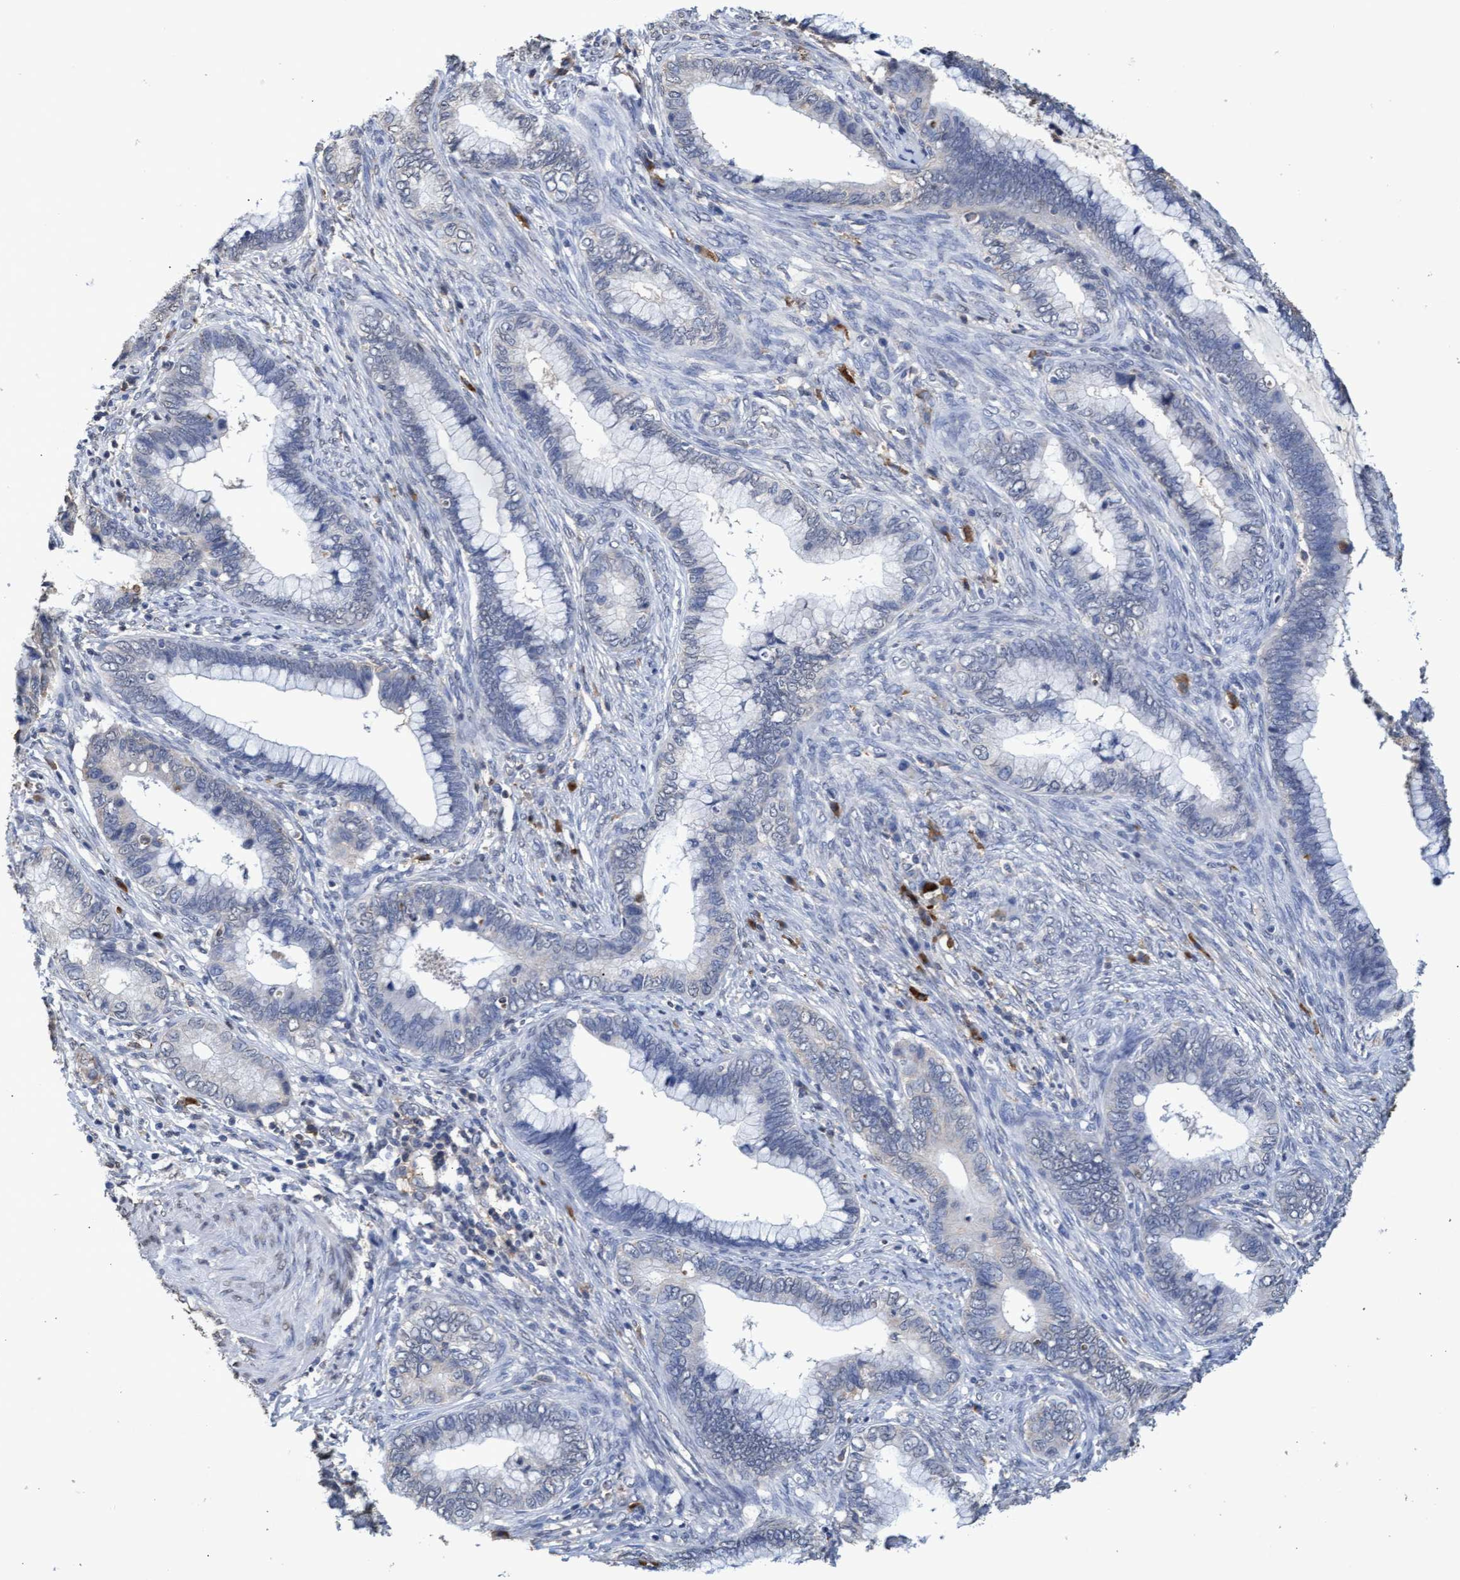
{"staining": {"intensity": "negative", "quantity": "none", "location": "none"}, "tissue": "cervical cancer", "cell_type": "Tumor cells", "image_type": "cancer", "snomed": [{"axis": "morphology", "description": "Adenocarcinoma, NOS"}, {"axis": "topography", "description": "Cervix"}], "caption": "The immunohistochemistry photomicrograph has no significant positivity in tumor cells of cervical cancer (adenocarcinoma) tissue.", "gene": "GPR39", "patient": {"sex": "female", "age": 44}}